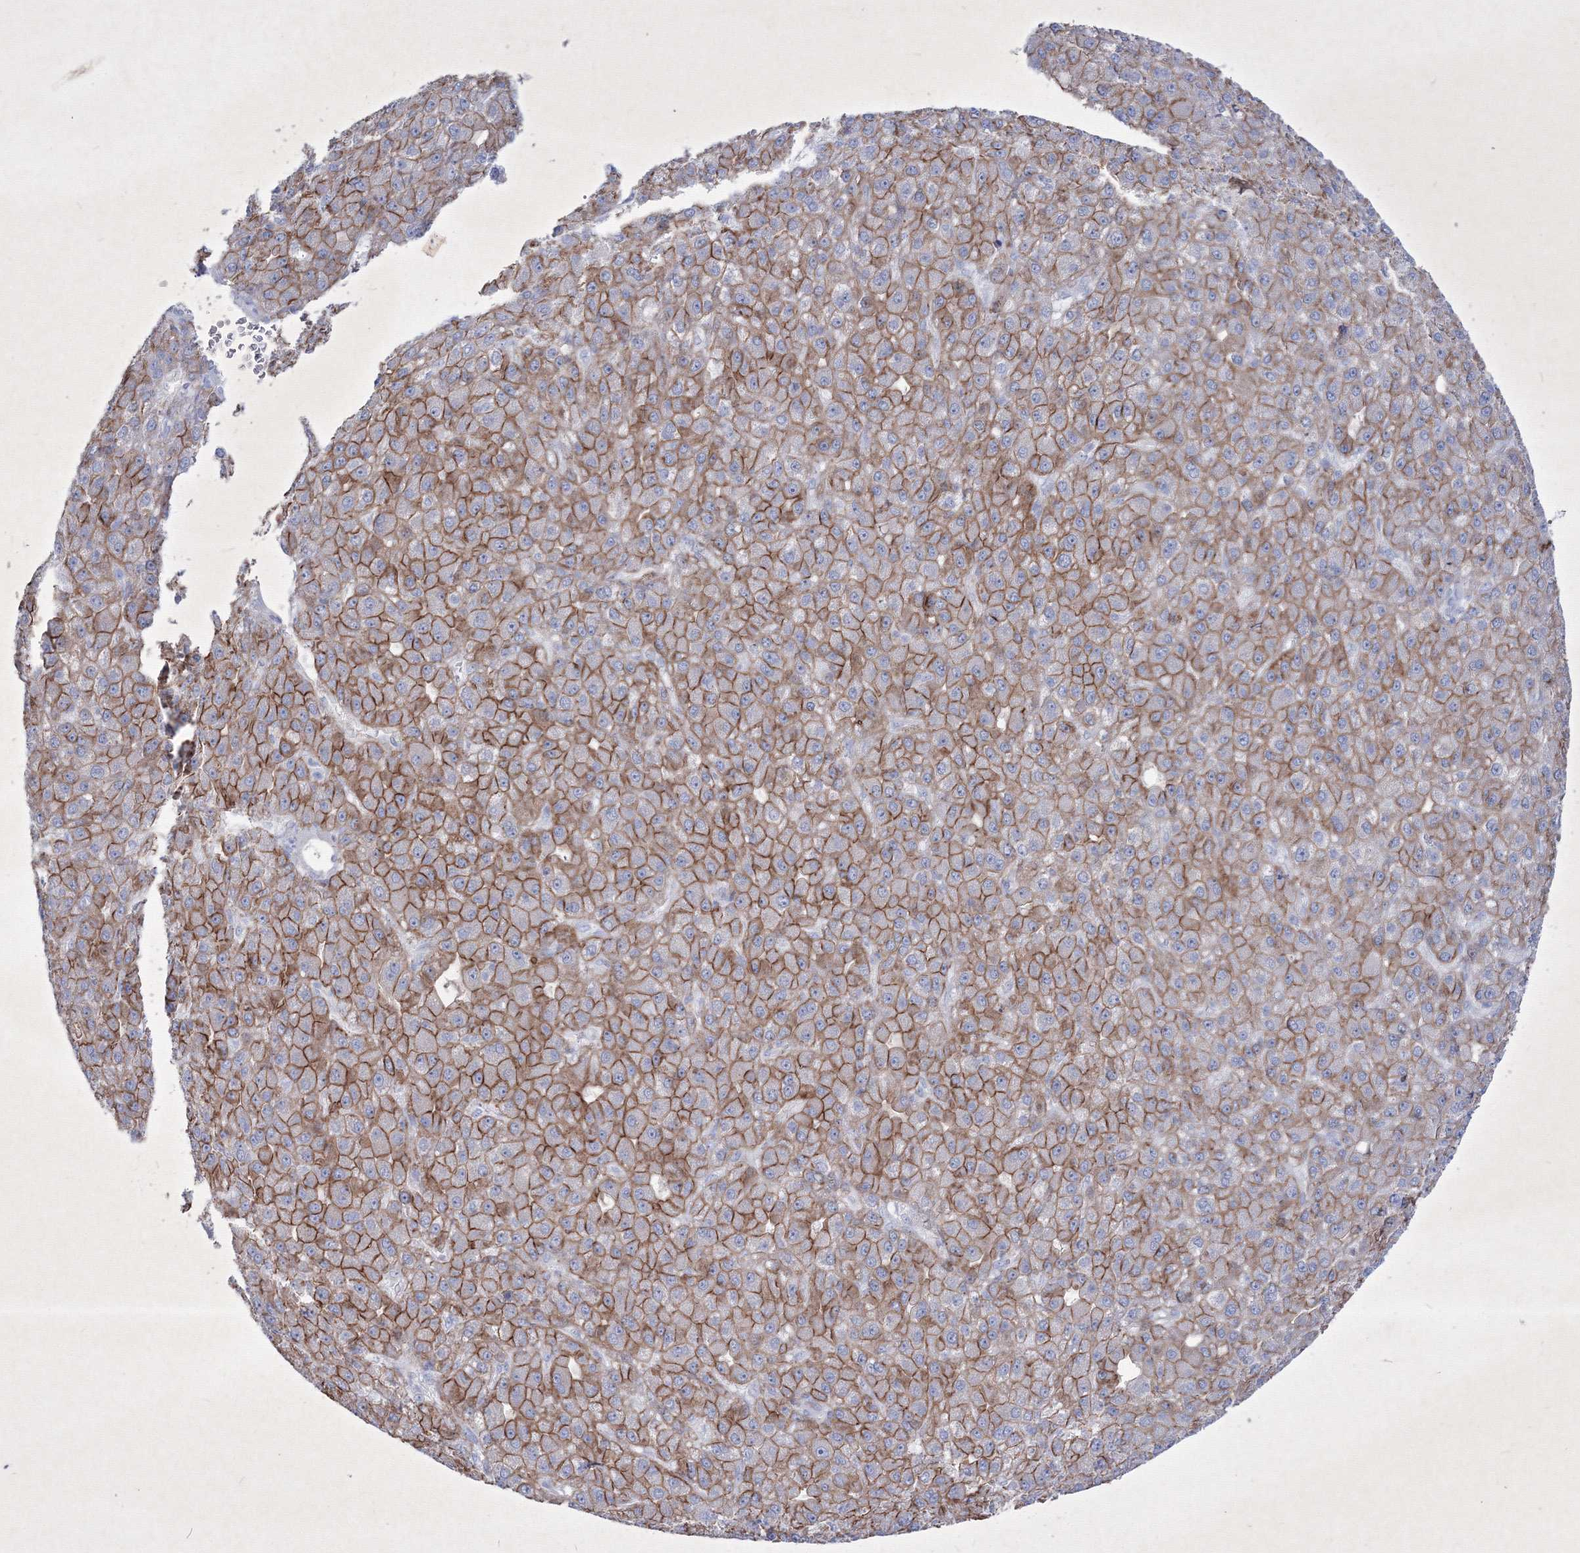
{"staining": {"intensity": "moderate", "quantity": ">75%", "location": "cytoplasmic/membranous"}, "tissue": "liver cancer", "cell_type": "Tumor cells", "image_type": "cancer", "snomed": [{"axis": "morphology", "description": "Carcinoma, Hepatocellular, NOS"}, {"axis": "topography", "description": "Liver"}], "caption": "A photomicrograph of human liver cancer stained for a protein reveals moderate cytoplasmic/membranous brown staining in tumor cells.", "gene": "TMEM139", "patient": {"sex": "male", "age": 67}}